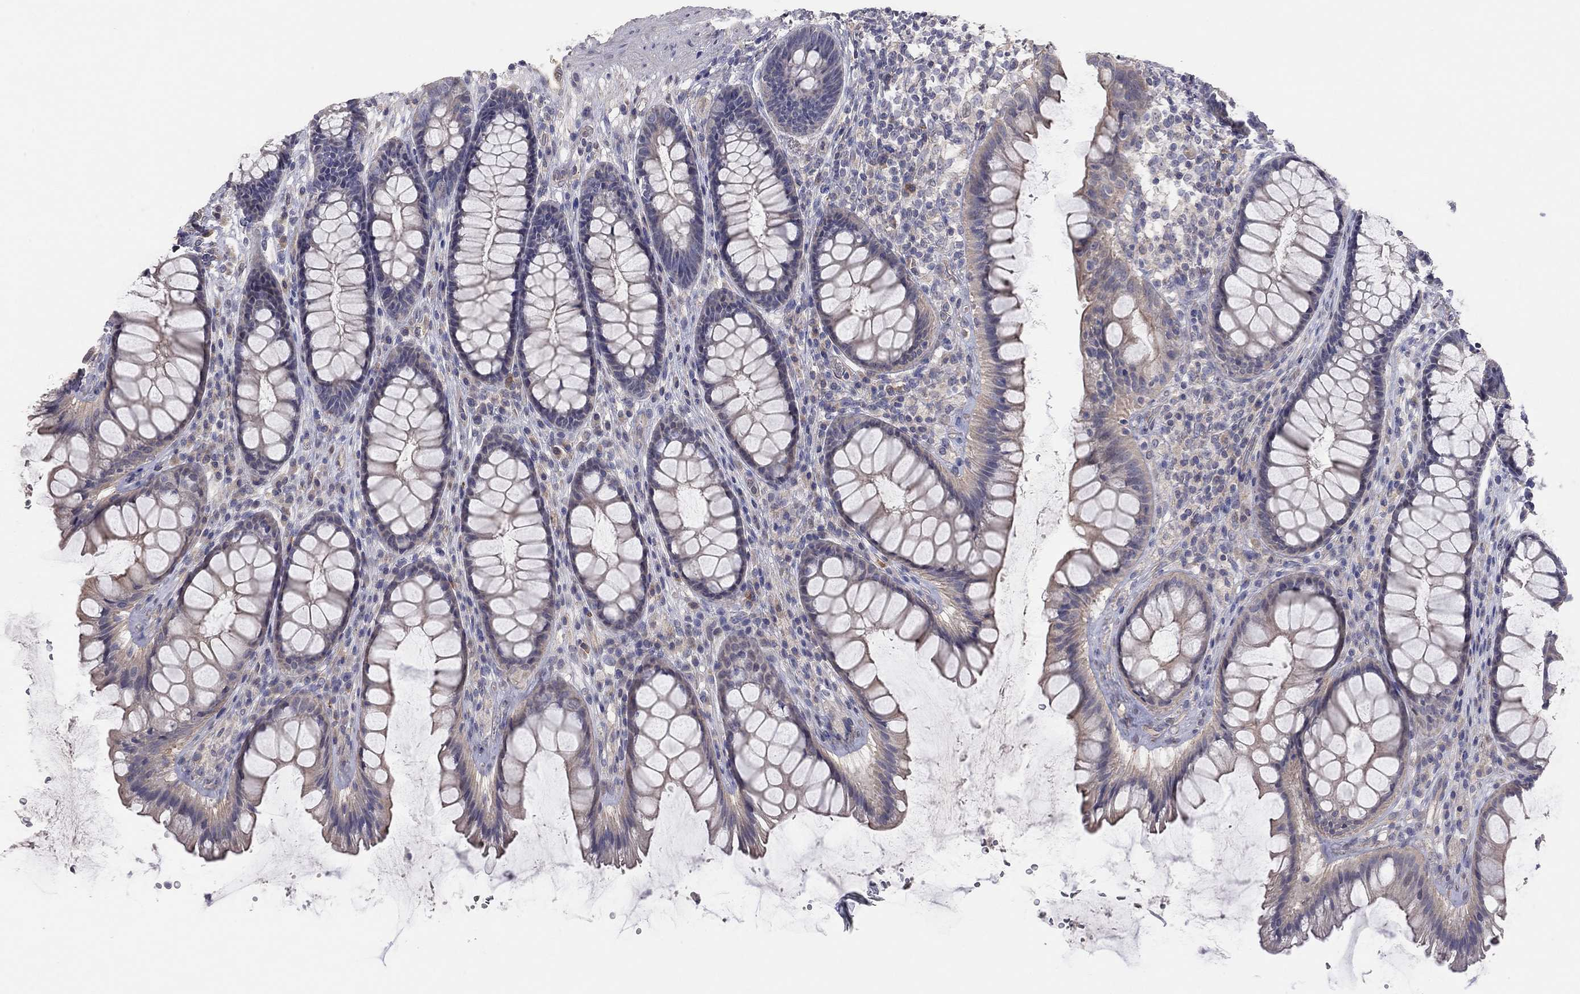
{"staining": {"intensity": "weak", "quantity": "<25%", "location": "cytoplasmic/membranous"}, "tissue": "rectum", "cell_type": "Glandular cells", "image_type": "normal", "snomed": [{"axis": "morphology", "description": "Normal tissue, NOS"}, {"axis": "topography", "description": "Rectum"}], "caption": "An immunohistochemistry histopathology image of benign rectum is shown. There is no staining in glandular cells of rectum.", "gene": "KCNB1", "patient": {"sex": "male", "age": 72}}